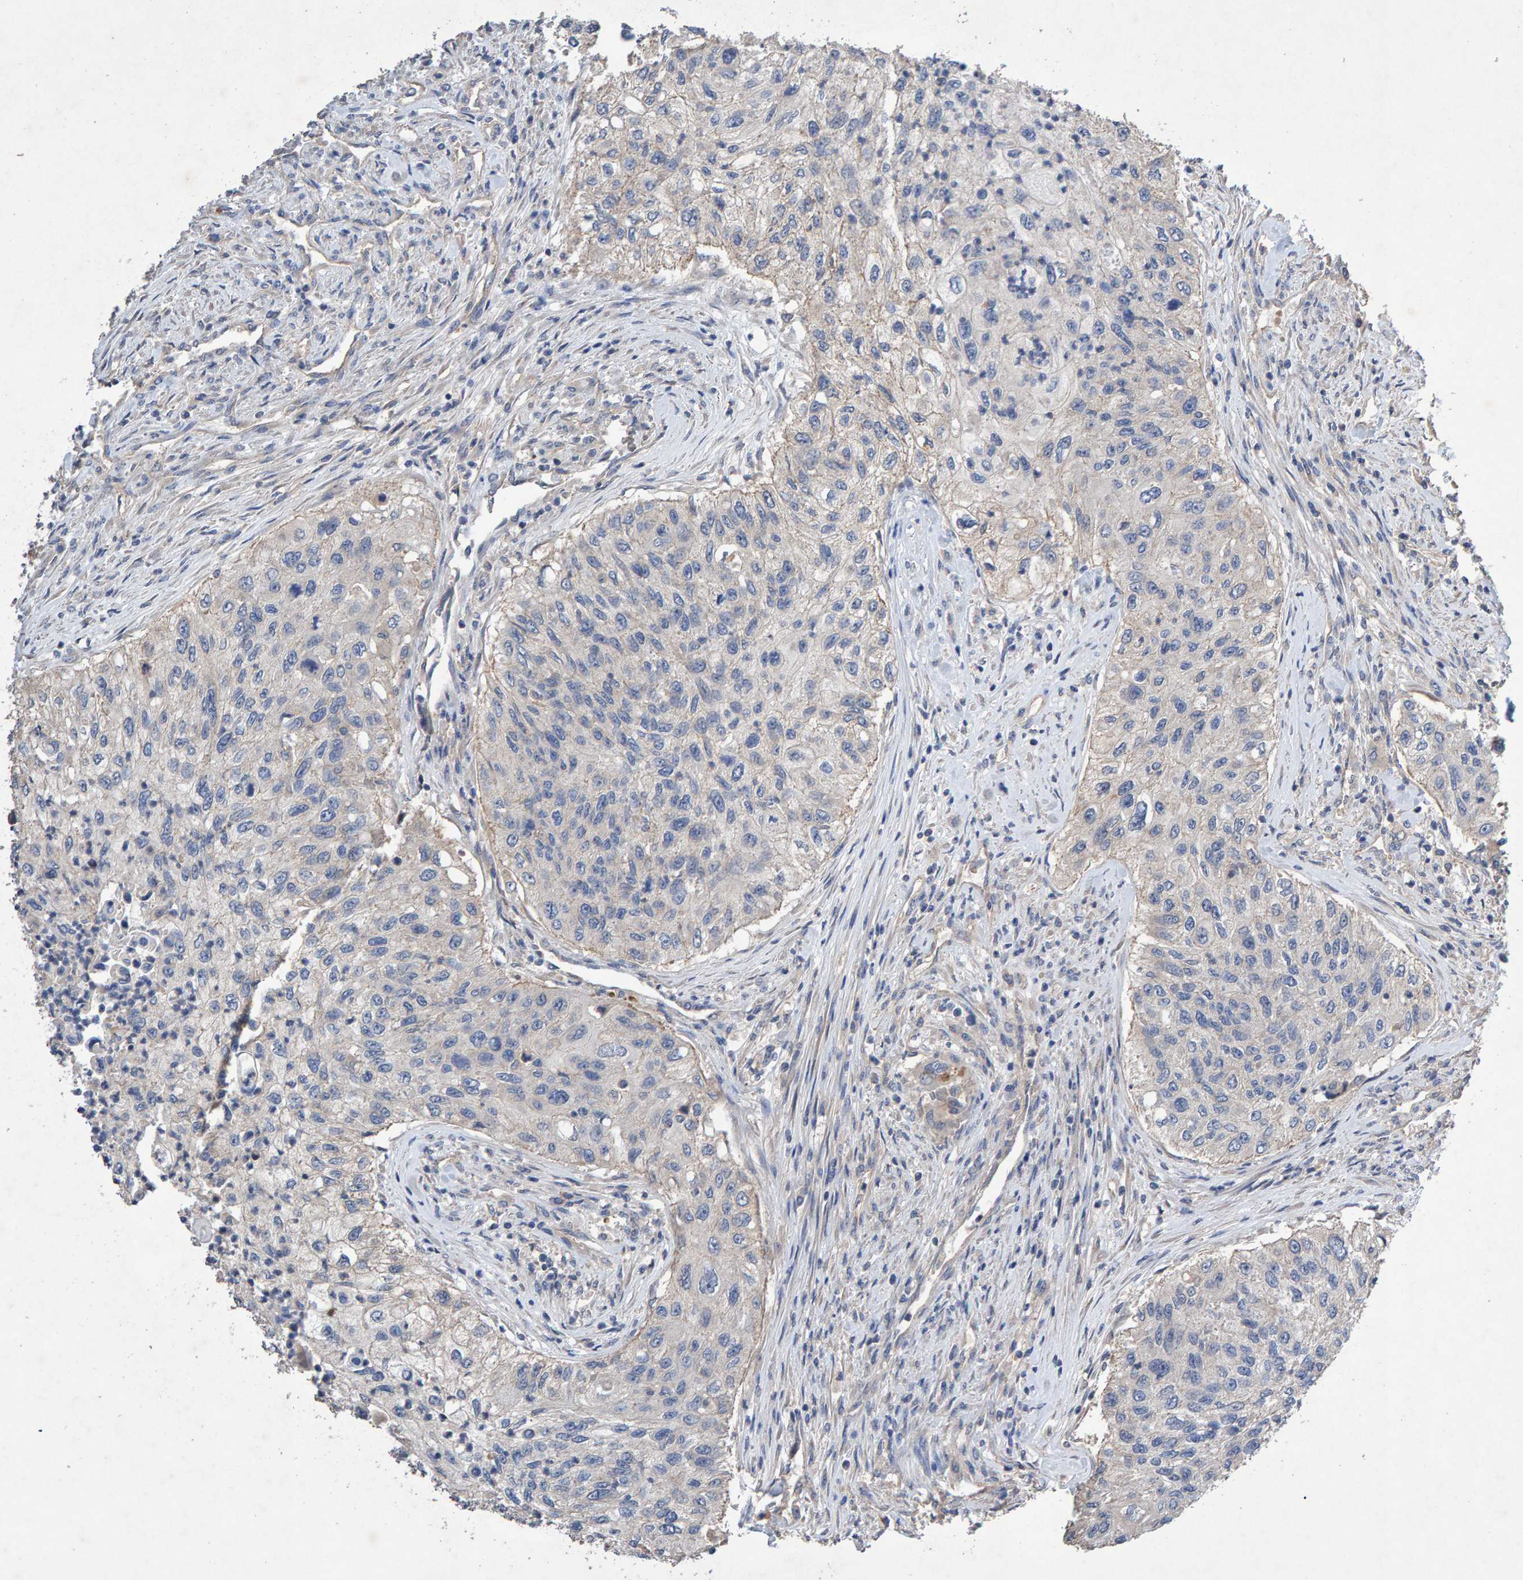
{"staining": {"intensity": "negative", "quantity": "none", "location": "none"}, "tissue": "urothelial cancer", "cell_type": "Tumor cells", "image_type": "cancer", "snomed": [{"axis": "morphology", "description": "Urothelial carcinoma, High grade"}, {"axis": "topography", "description": "Urinary bladder"}], "caption": "Tumor cells are negative for brown protein staining in urothelial carcinoma (high-grade).", "gene": "EFR3A", "patient": {"sex": "female", "age": 60}}